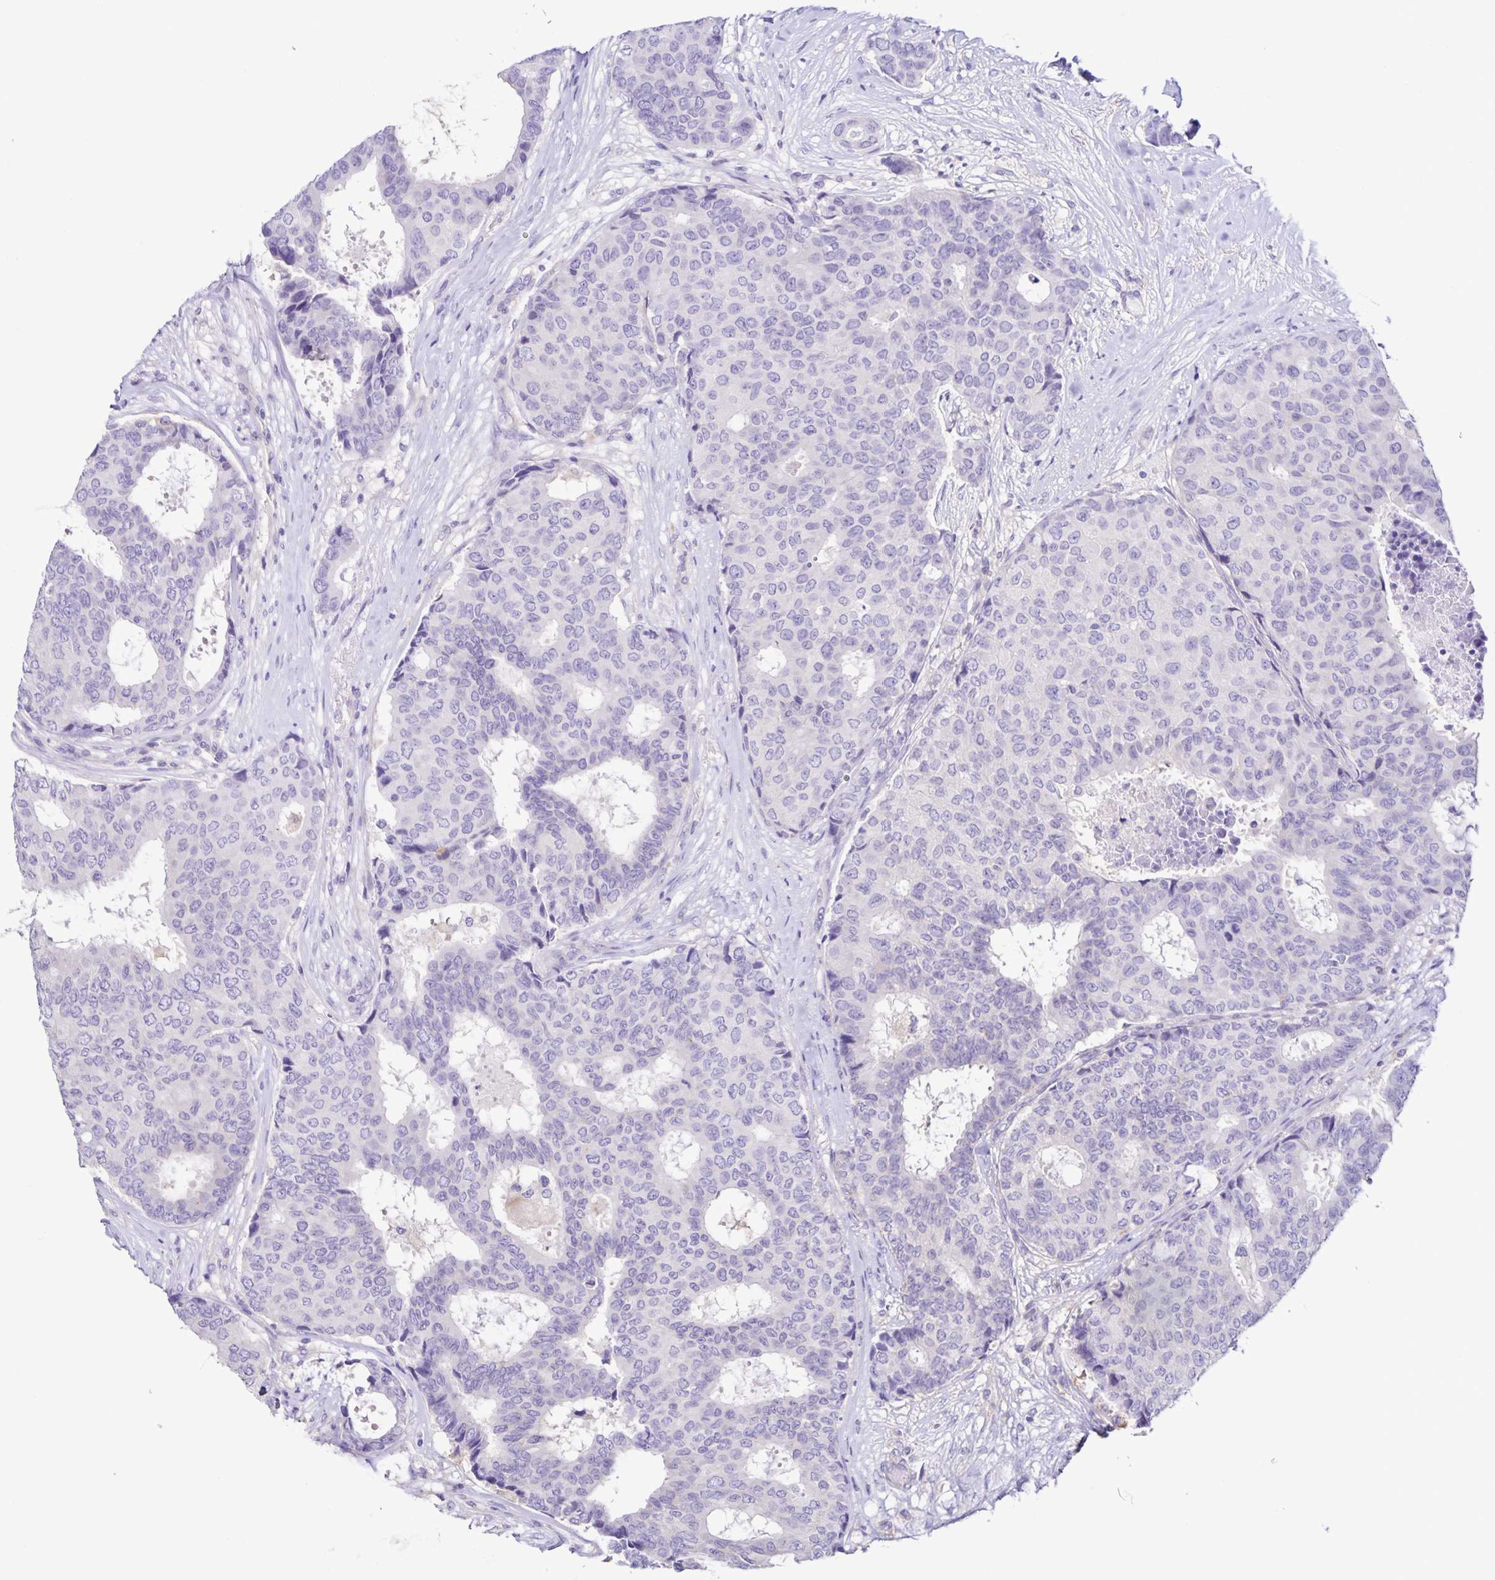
{"staining": {"intensity": "negative", "quantity": "none", "location": "none"}, "tissue": "breast cancer", "cell_type": "Tumor cells", "image_type": "cancer", "snomed": [{"axis": "morphology", "description": "Duct carcinoma"}, {"axis": "topography", "description": "Breast"}], "caption": "Immunohistochemical staining of human breast cancer (intraductal carcinoma) exhibits no significant positivity in tumor cells.", "gene": "BOLL", "patient": {"sex": "female", "age": 75}}